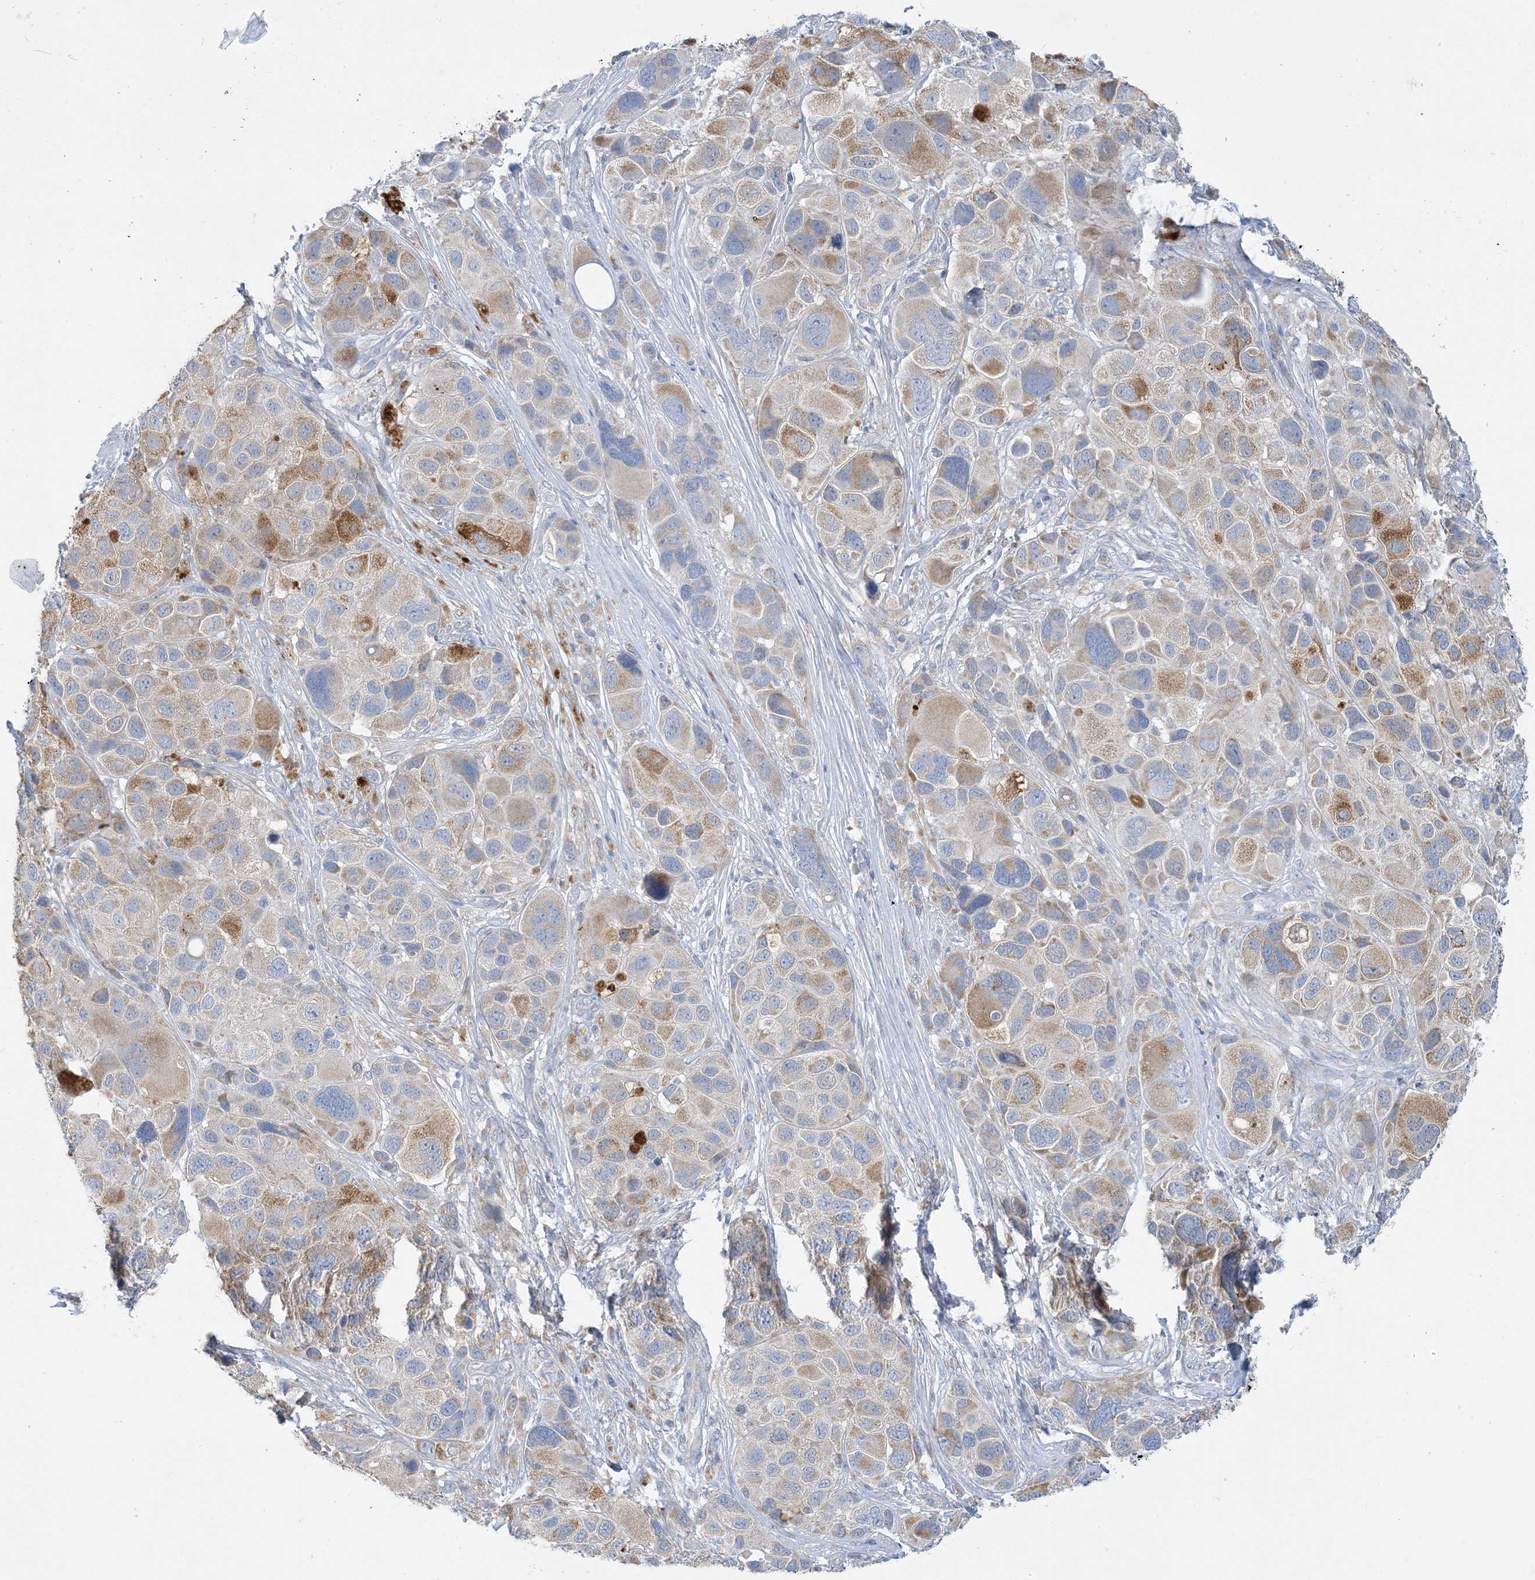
{"staining": {"intensity": "weak", "quantity": "25%-75%", "location": "cytoplasmic/membranous"}, "tissue": "melanoma", "cell_type": "Tumor cells", "image_type": "cancer", "snomed": [{"axis": "morphology", "description": "Malignant melanoma, NOS"}, {"axis": "topography", "description": "Skin of trunk"}], "caption": "IHC (DAB (3,3'-diaminobenzidine)) staining of malignant melanoma displays weak cytoplasmic/membranous protein positivity in about 25%-75% of tumor cells.", "gene": "ZCCHC18", "patient": {"sex": "male", "age": 71}}